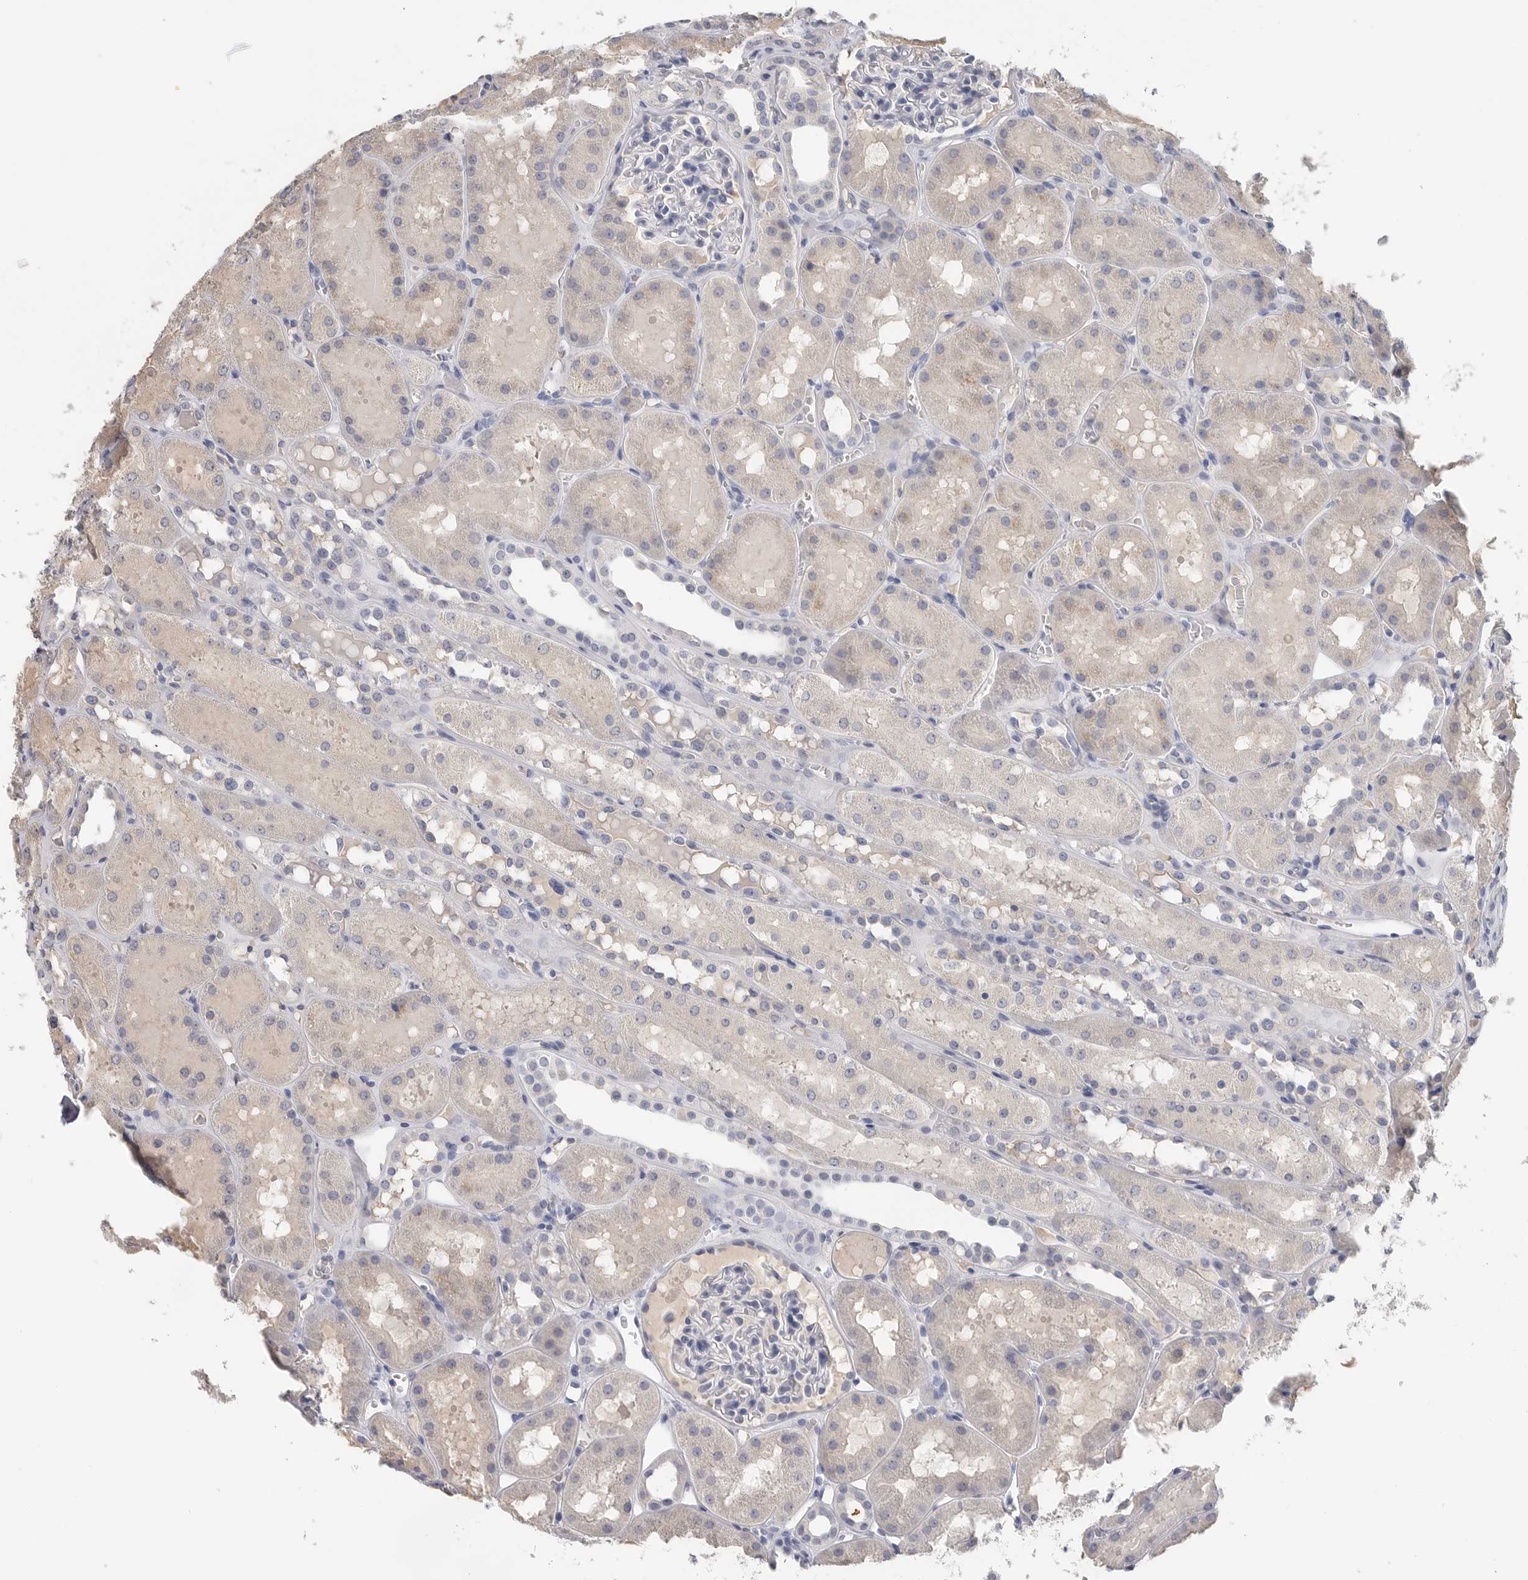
{"staining": {"intensity": "negative", "quantity": "none", "location": "none"}, "tissue": "kidney", "cell_type": "Cells in glomeruli", "image_type": "normal", "snomed": [{"axis": "morphology", "description": "Normal tissue, NOS"}, {"axis": "topography", "description": "Kidney"}, {"axis": "topography", "description": "Urinary bladder"}], "caption": "IHC micrograph of normal human kidney stained for a protein (brown), which exhibits no expression in cells in glomeruli.", "gene": "FABP6", "patient": {"sex": "male", "age": 16}}